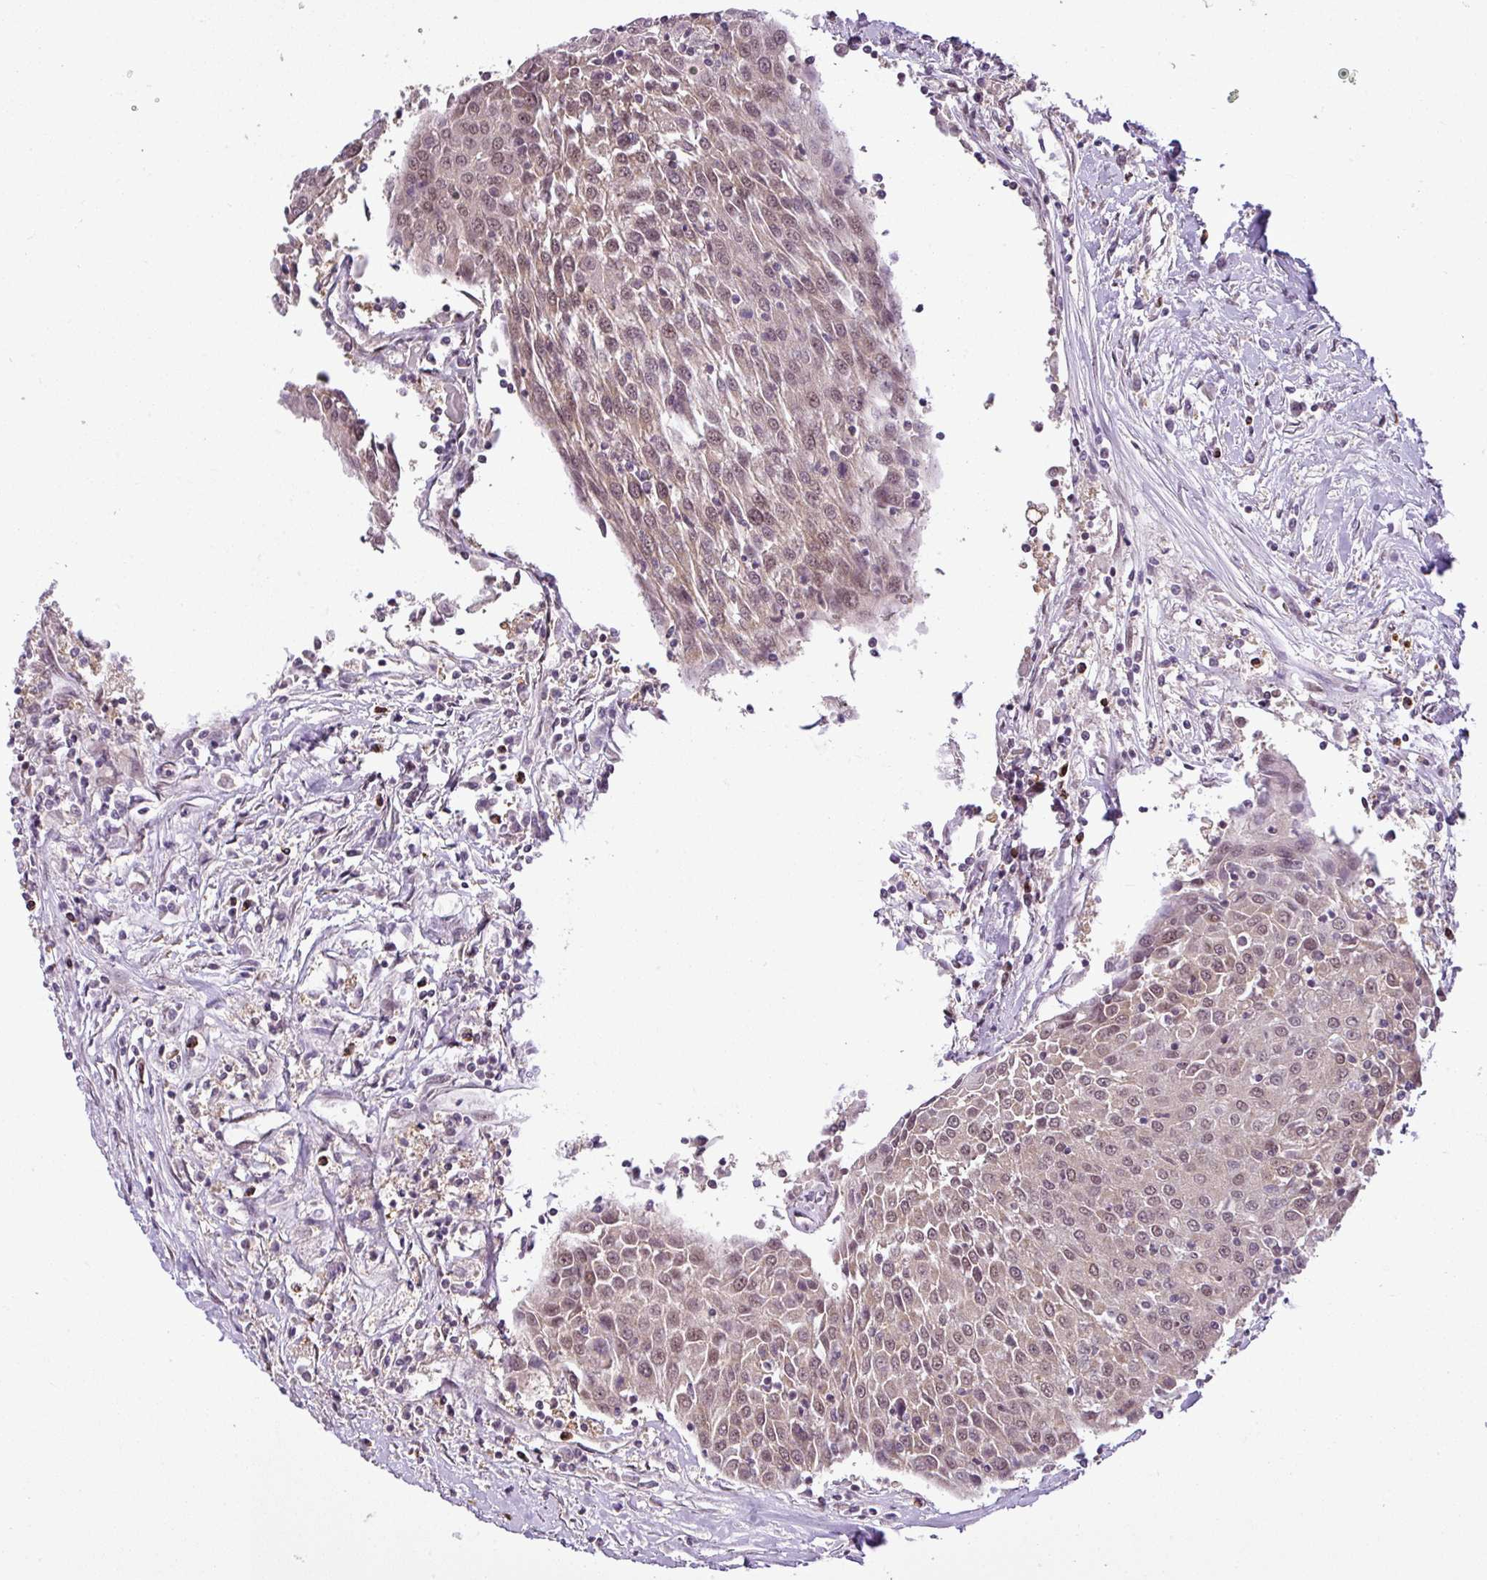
{"staining": {"intensity": "weak", "quantity": ">75%", "location": "cytoplasmic/membranous,nuclear"}, "tissue": "urothelial cancer", "cell_type": "Tumor cells", "image_type": "cancer", "snomed": [{"axis": "morphology", "description": "Urothelial carcinoma, High grade"}, {"axis": "topography", "description": "Urinary bladder"}], "caption": "IHC photomicrograph of neoplastic tissue: human urothelial carcinoma (high-grade) stained using IHC exhibits low levels of weak protein expression localized specifically in the cytoplasmic/membranous and nuclear of tumor cells, appearing as a cytoplasmic/membranous and nuclear brown color.", "gene": "MFHAS1", "patient": {"sex": "female", "age": 85}}